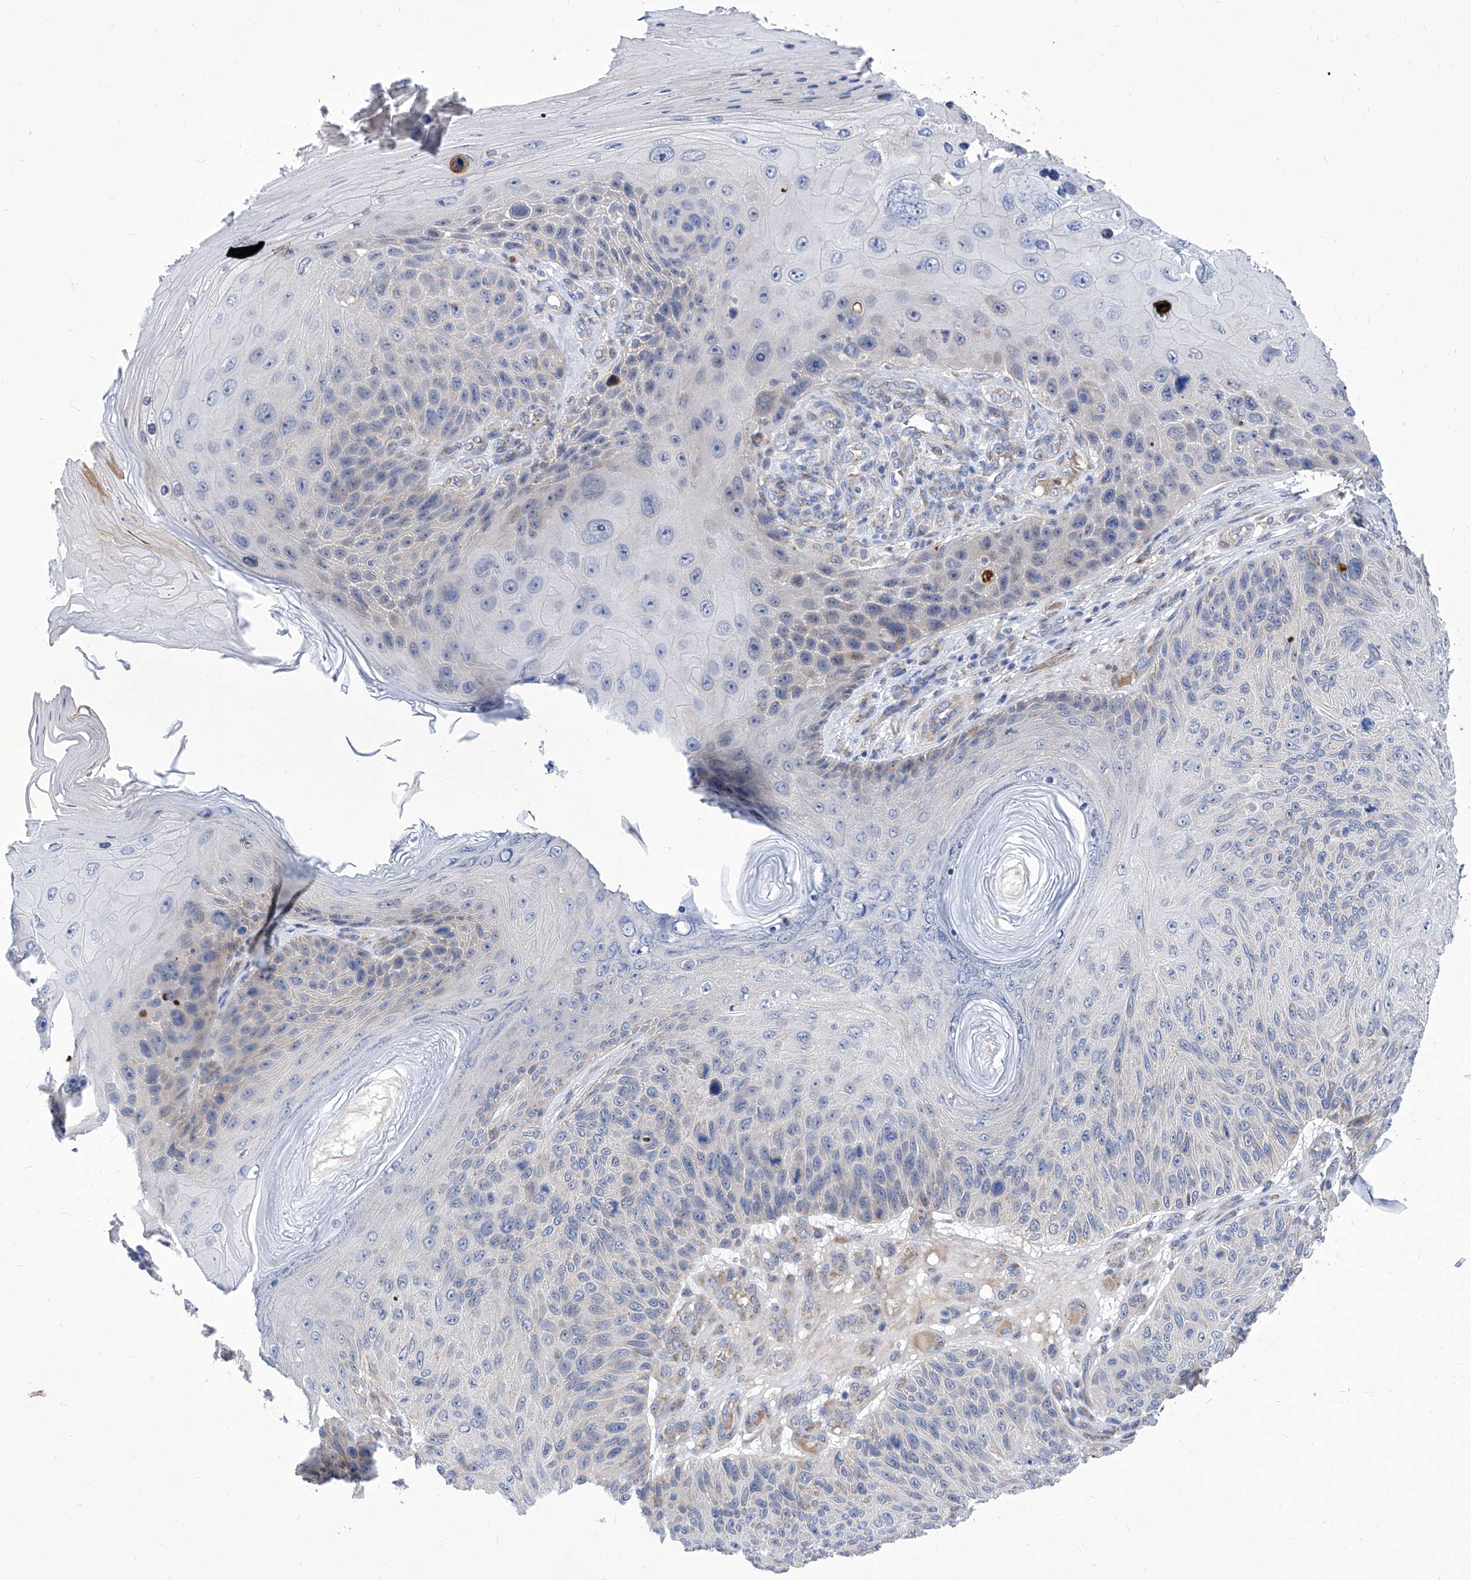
{"staining": {"intensity": "negative", "quantity": "none", "location": "none"}, "tissue": "skin cancer", "cell_type": "Tumor cells", "image_type": "cancer", "snomed": [{"axis": "morphology", "description": "Squamous cell carcinoma, NOS"}, {"axis": "topography", "description": "Skin"}], "caption": "IHC histopathology image of neoplastic tissue: human squamous cell carcinoma (skin) stained with DAB (3,3'-diaminobenzidine) reveals no significant protein staining in tumor cells. (Immunohistochemistry, brightfield microscopy, high magnification).", "gene": "TJAP1", "patient": {"sex": "female", "age": 88}}